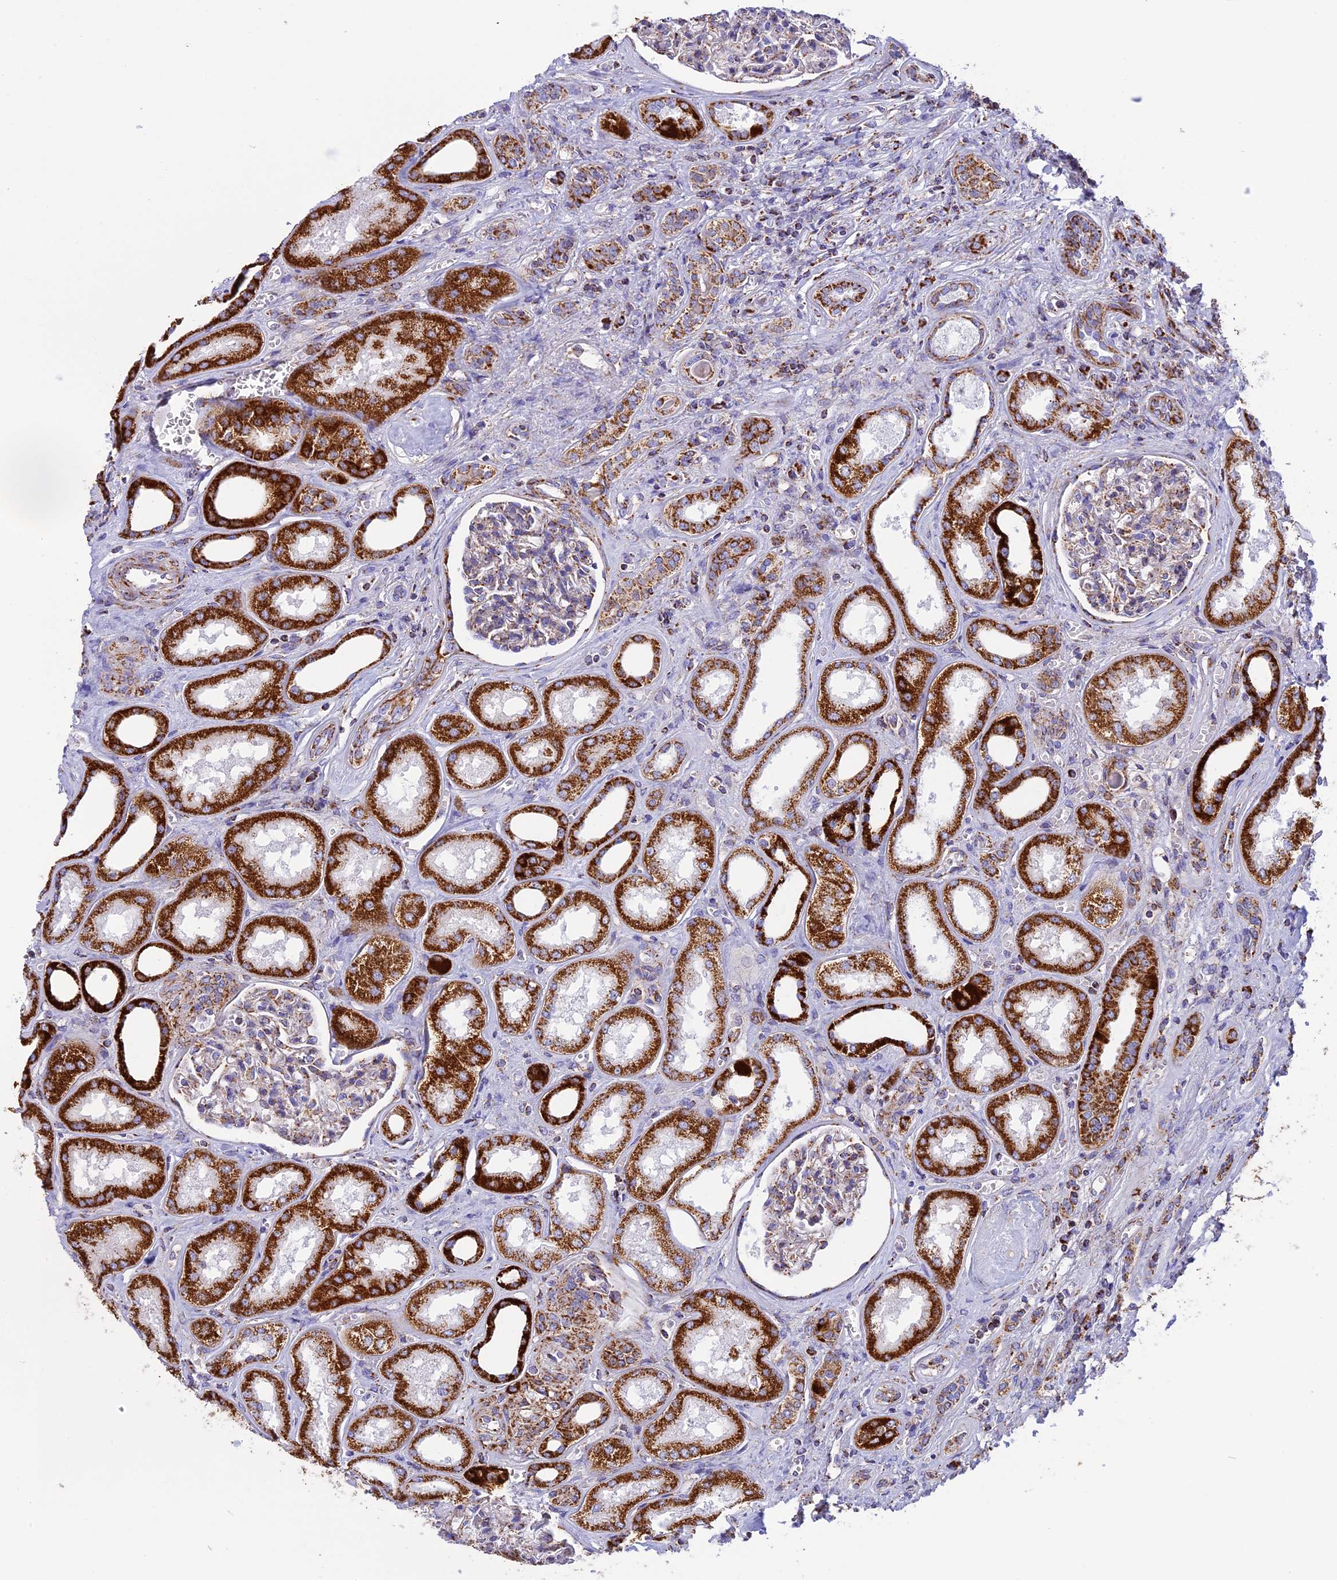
{"staining": {"intensity": "moderate", "quantity": "<25%", "location": "cytoplasmic/membranous"}, "tissue": "kidney", "cell_type": "Cells in glomeruli", "image_type": "normal", "snomed": [{"axis": "morphology", "description": "Normal tissue, NOS"}, {"axis": "morphology", "description": "Adenocarcinoma, NOS"}, {"axis": "topography", "description": "Kidney"}], "caption": "Moderate cytoplasmic/membranous expression is identified in approximately <25% of cells in glomeruli in benign kidney.", "gene": "KCNG1", "patient": {"sex": "female", "age": 68}}